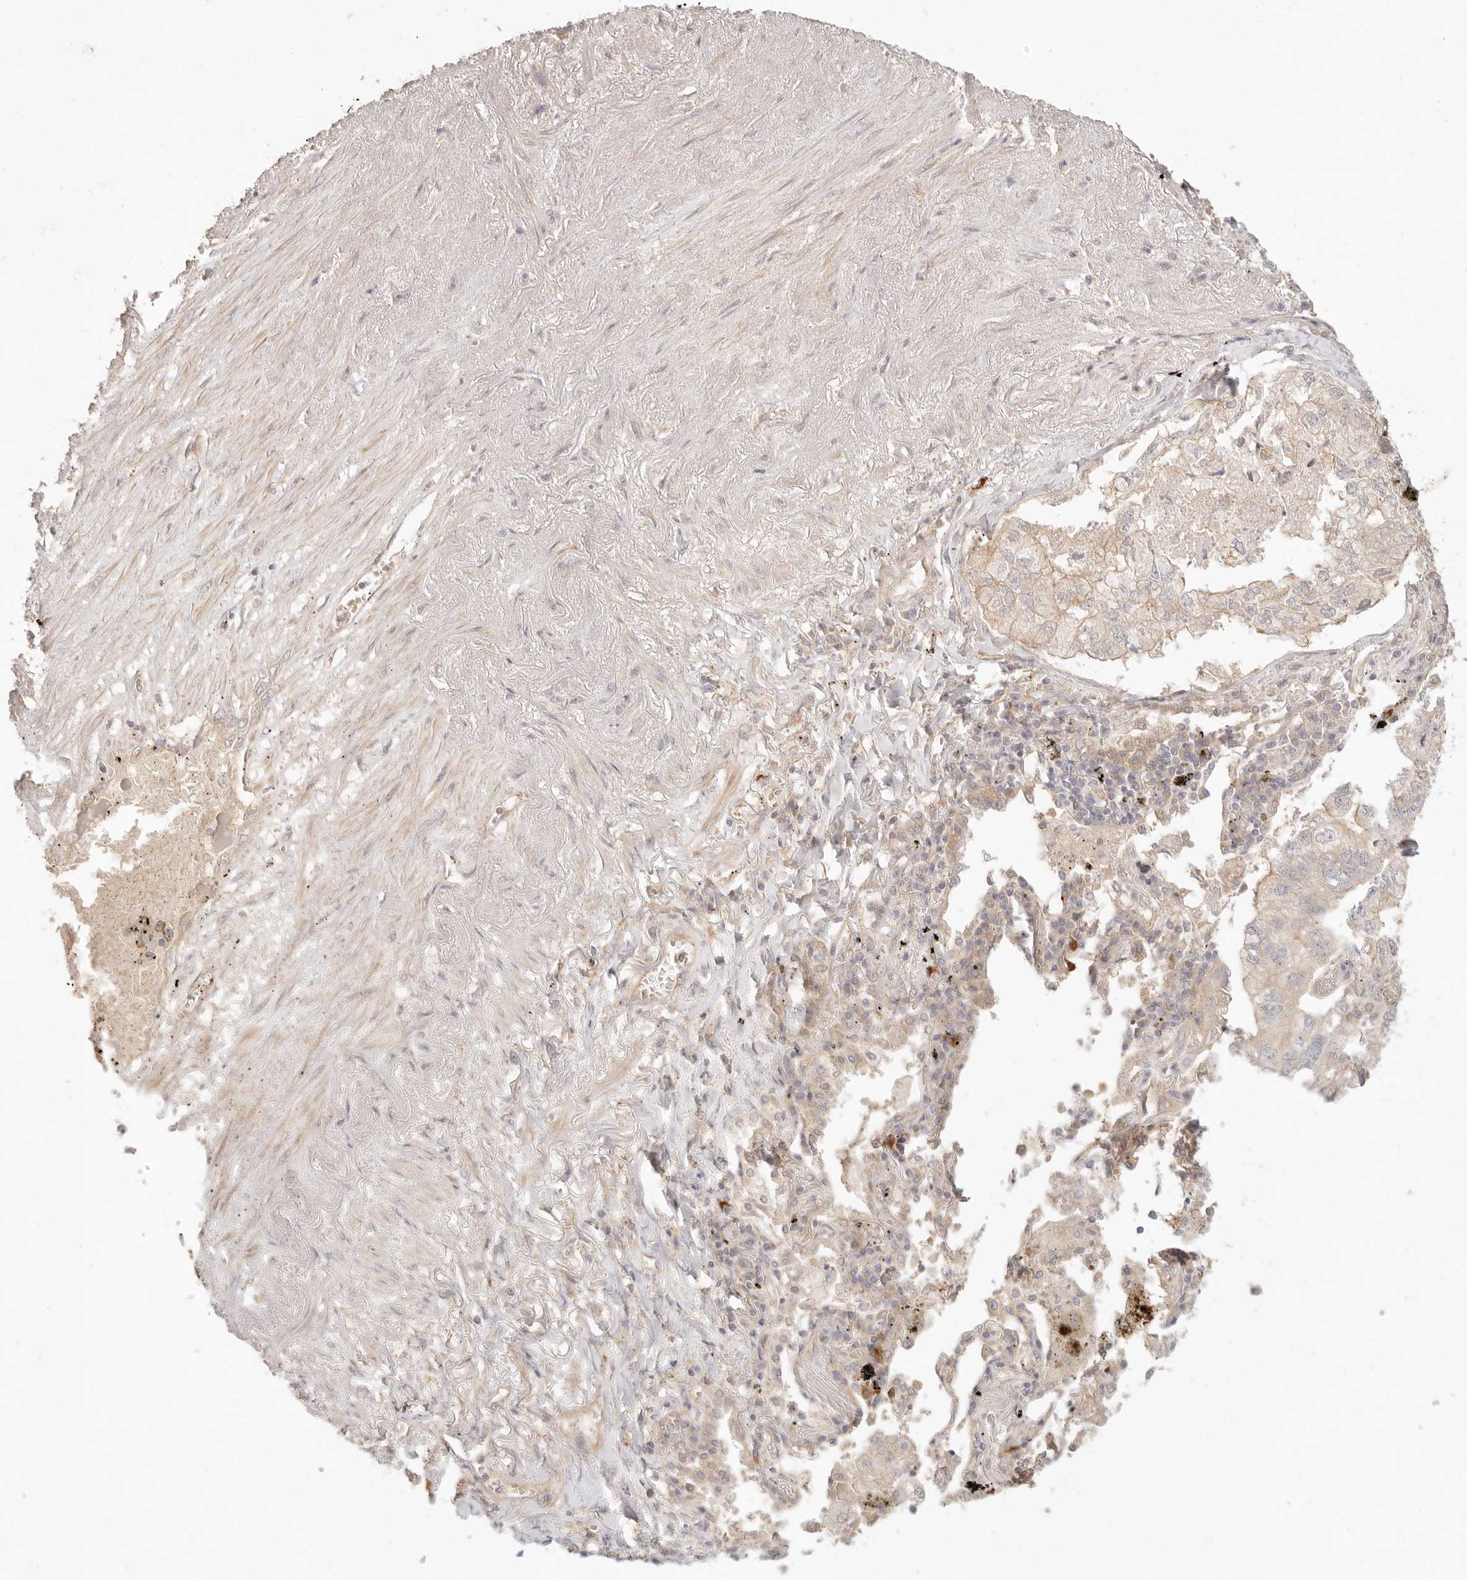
{"staining": {"intensity": "weak", "quantity": "<25%", "location": "cytoplasmic/membranous"}, "tissue": "lung cancer", "cell_type": "Tumor cells", "image_type": "cancer", "snomed": [{"axis": "morphology", "description": "Adenocarcinoma, NOS"}, {"axis": "topography", "description": "Lung"}], "caption": "A photomicrograph of lung adenocarcinoma stained for a protein reveals no brown staining in tumor cells.", "gene": "PPP1R3B", "patient": {"sex": "male", "age": 65}}